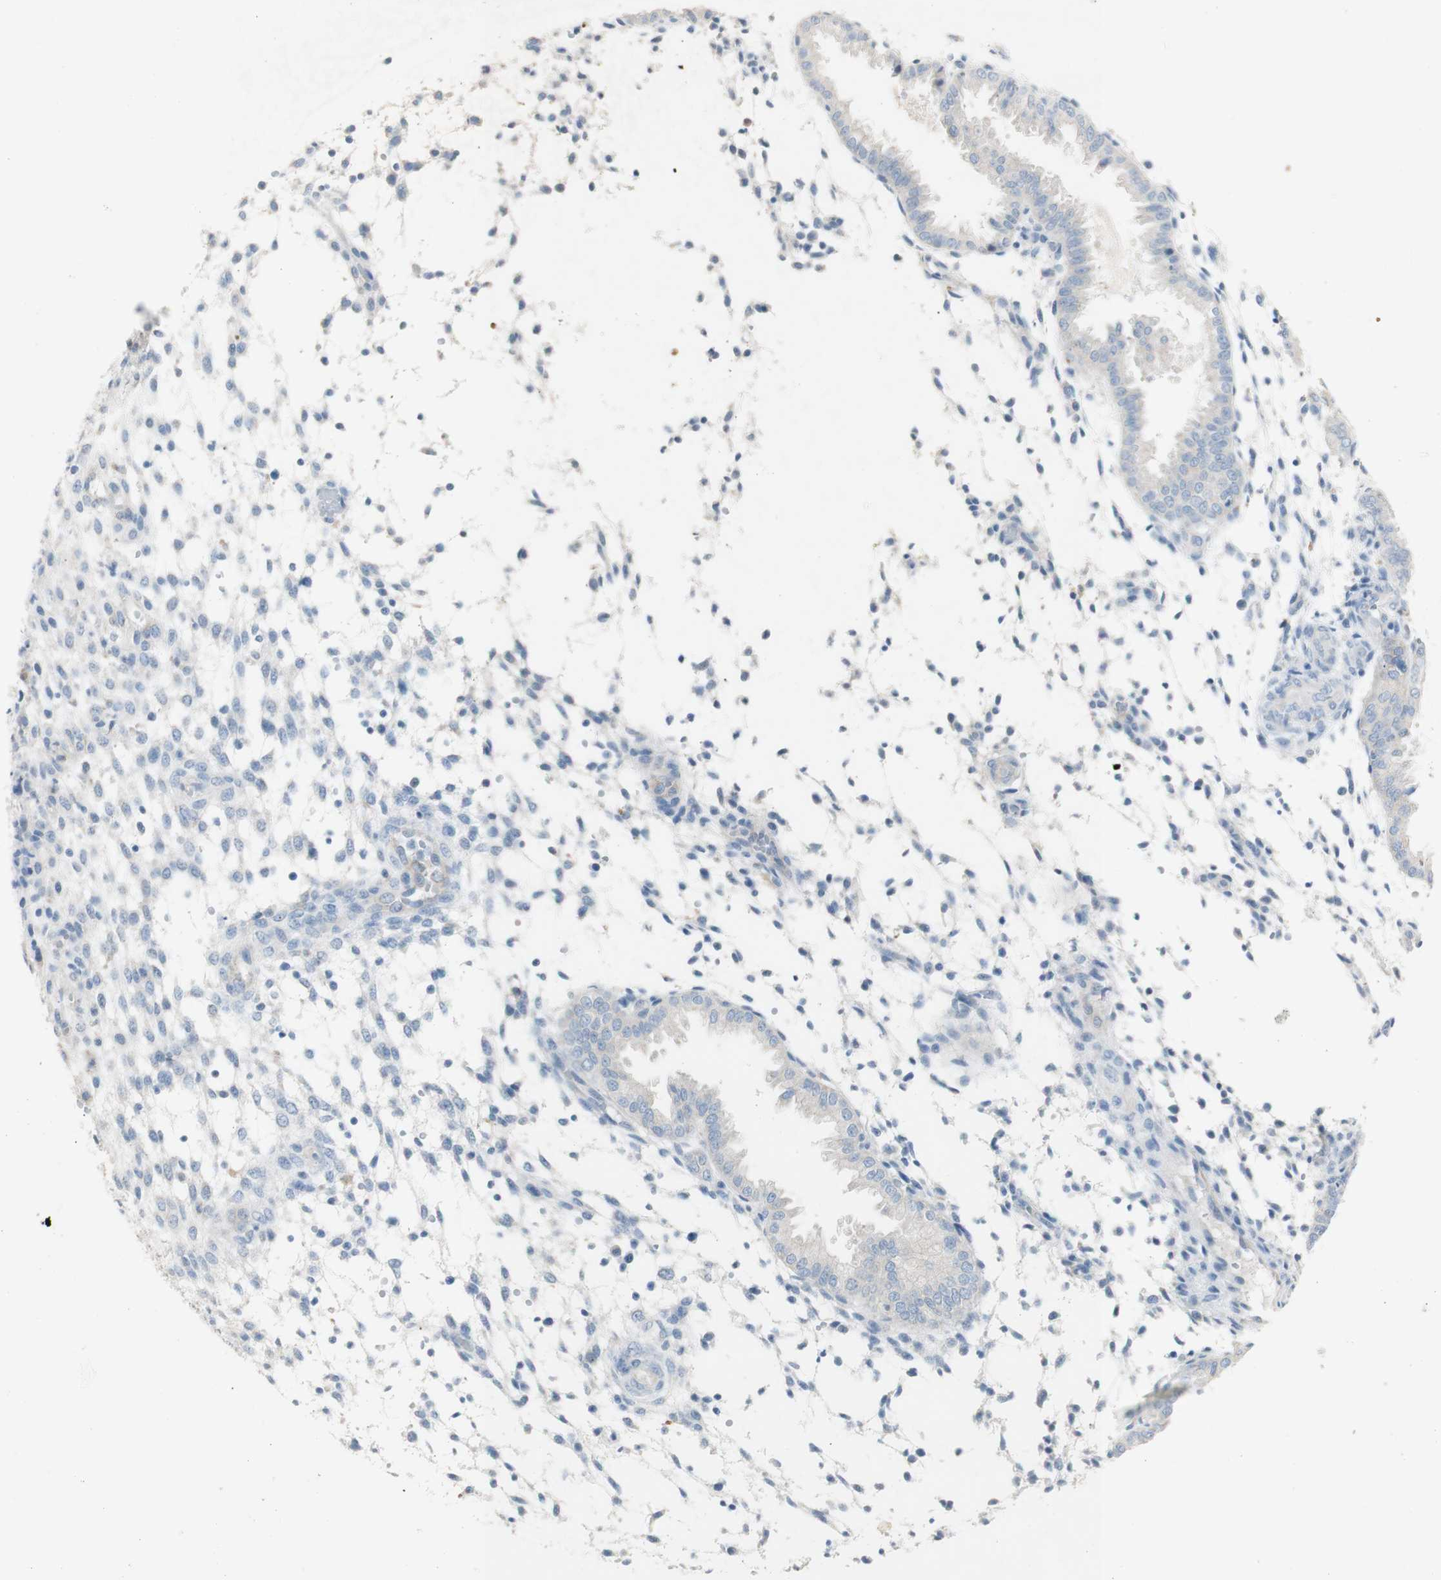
{"staining": {"intensity": "negative", "quantity": "none", "location": "none"}, "tissue": "endometrium", "cell_type": "Cells in endometrial stroma", "image_type": "normal", "snomed": [{"axis": "morphology", "description": "Normal tissue, NOS"}, {"axis": "topography", "description": "Endometrium"}], "caption": "Immunohistochemistry (IHC) of normal endometrium exhibits no expression in cells in endometrial stroma.", "gene": "ART3", "patient": {"sex": "female", "age": 33}}